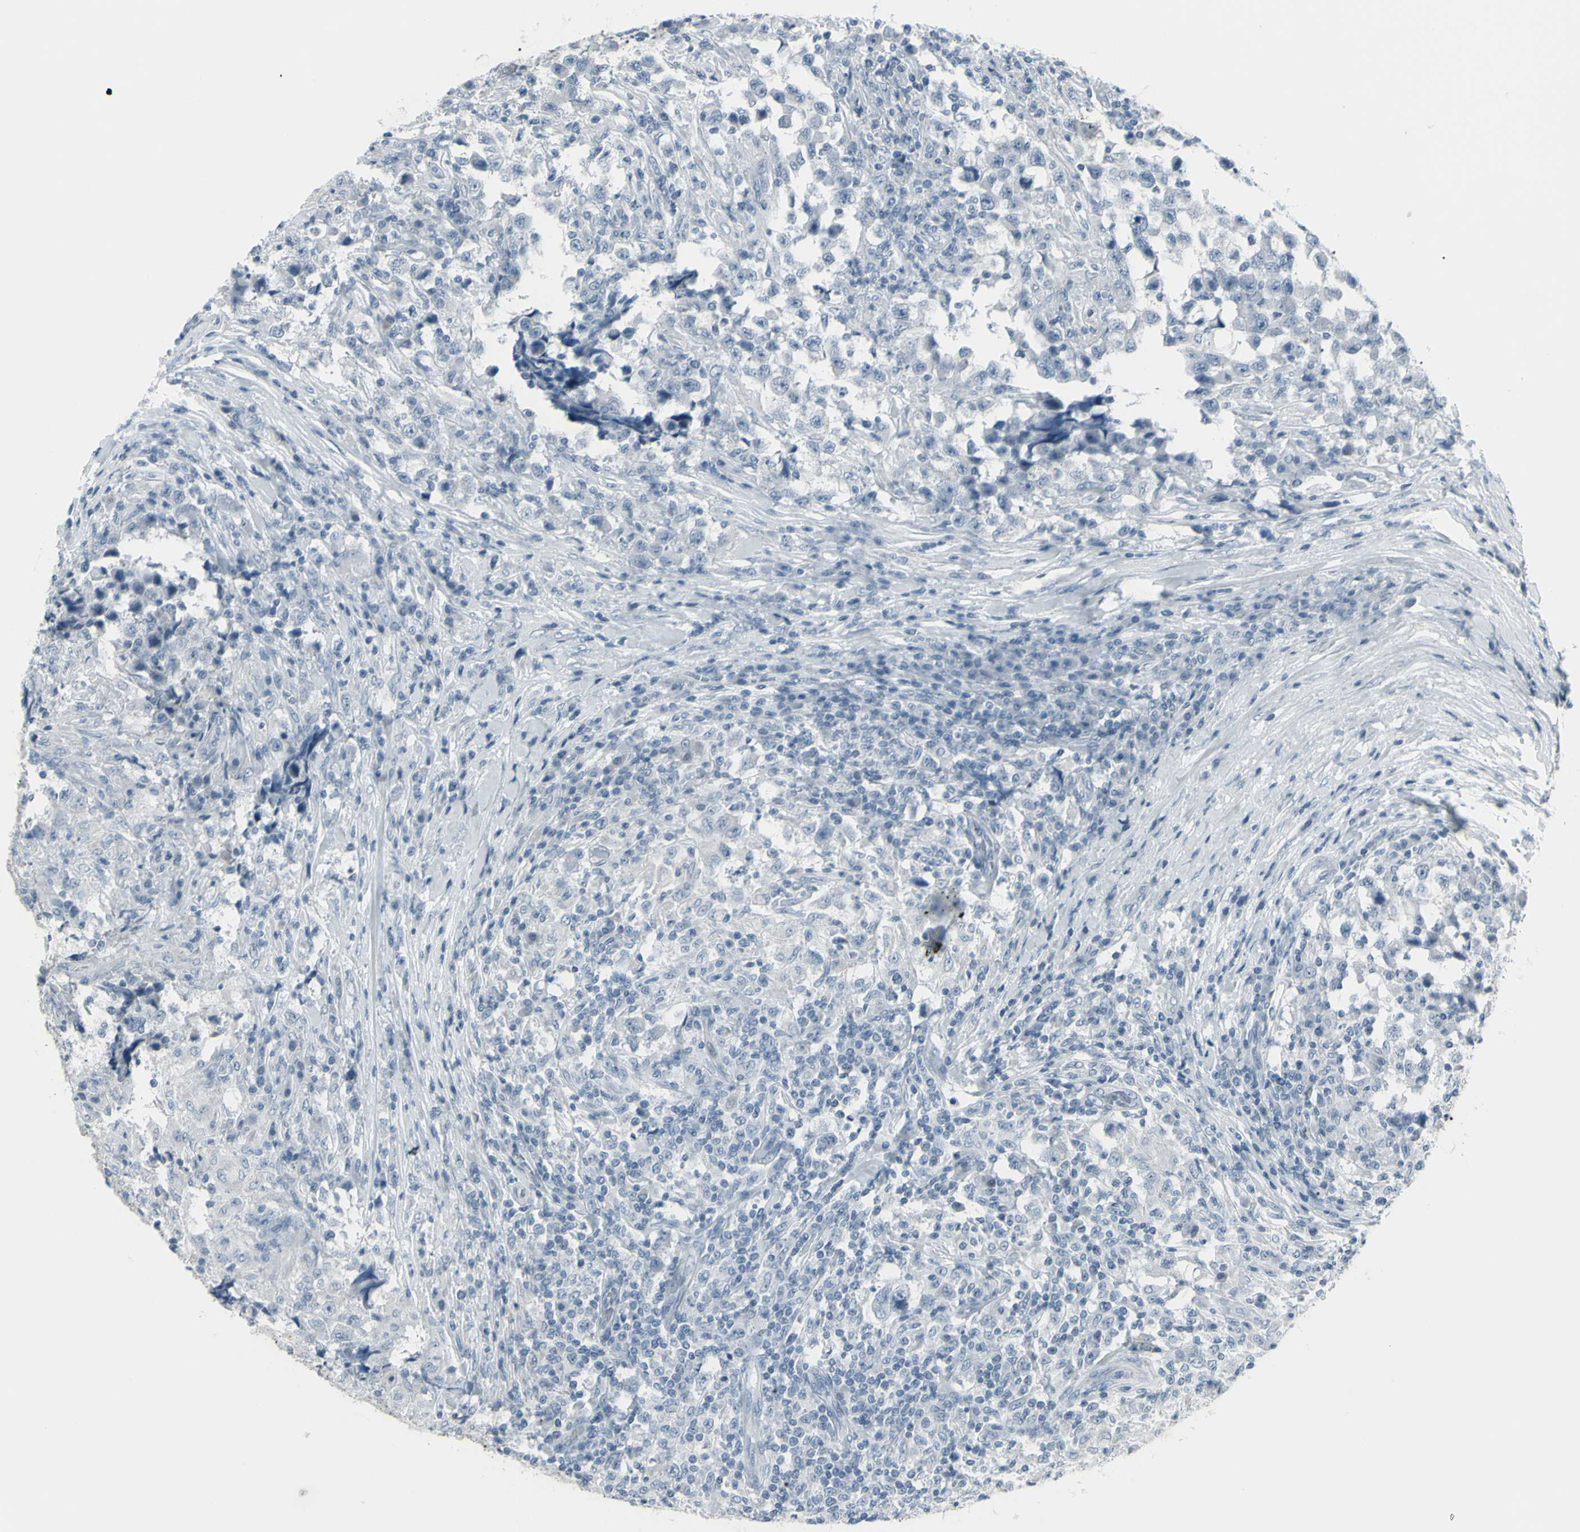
{"staining": {"intensity": "negative", "quantity": "none", "location": "none"}, "tissue": "testis cancer", "cell_type": "Tumor cells", "image_type": "cancer", "snomed": [{"axis": "morphology", "description": "Carcinoma, Embryonal, NOS"}, {"axis": "topography", "description": "Testis"}], "caption": "DAB (3,3'-diaminobenzidine) immunohistochemical staining of human embryonal carcinoma (testis) exhibits no significant positivity in tumor cells. (Stains: DAB immunohistochemistry with hematoxylin counter stain, Microscopy: brightfield microscopy at high magnification).", "gene": "RAB3A", "patient": {"sex": "male", "age": 21}}